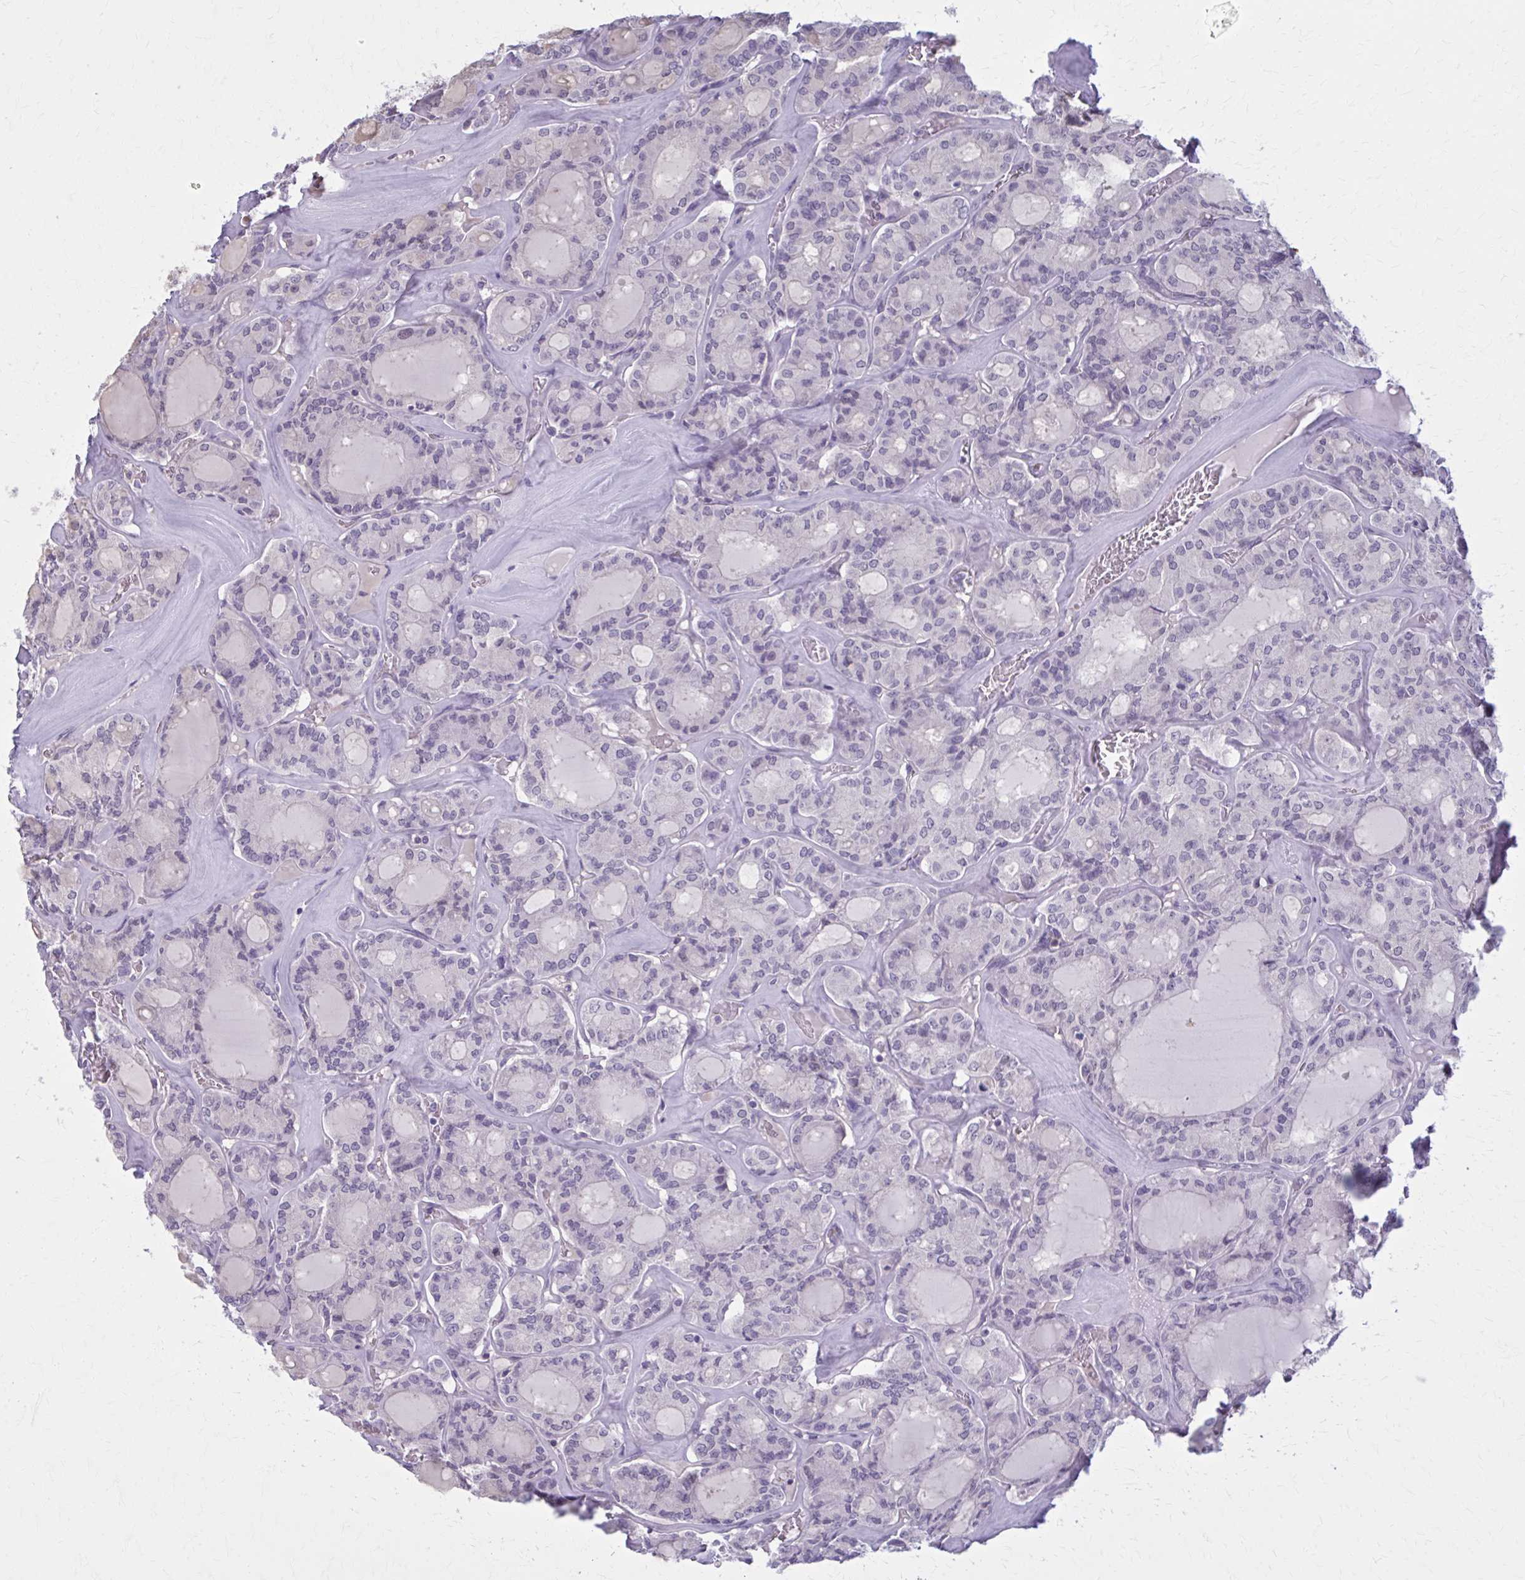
{"staining": {"intensity": "negative", "quantity": "none", "location": "none"}, "tissue": "thyroid cancer", "cell_type": "Tumor cells", "image_type": "cancer", "snomed": [{"axis": "morphology", "description": "Papillary adenocarcinoma, NOS"}, {"axis": "topography", "description": "Thyroid gland"}], "caption": "Immunohistochemistry of human thyroid papillary adenocarcinoma displays no staining in tumor cells.", "gene": "NUMBL", "patient": {"sex": "male", "age": 87}}